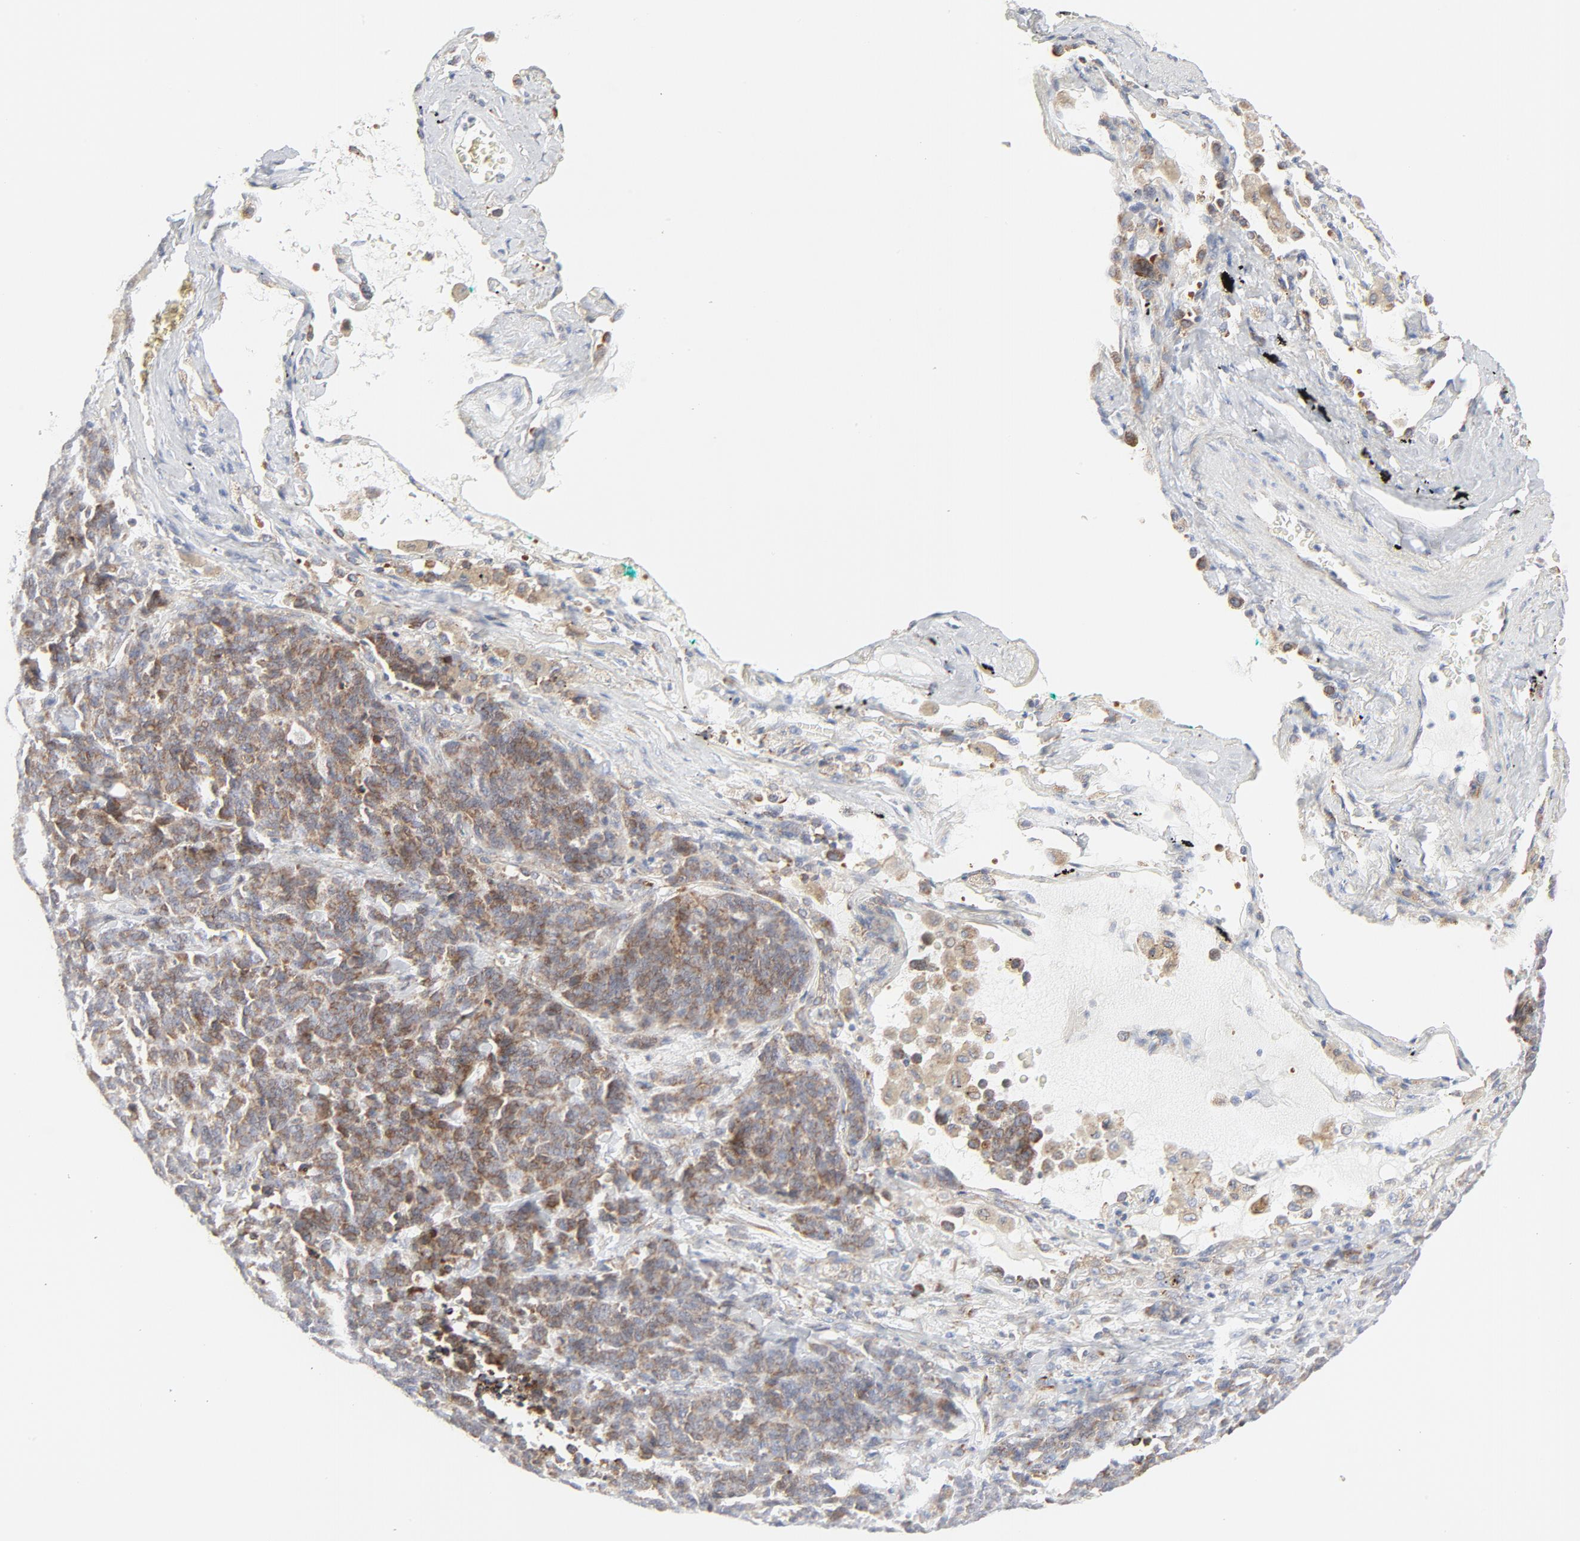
{"staining": {"intensity": "moderate", "quantity": ">75%", "location": "cytoplasmic/membranous"}, "tissue": "lung cancer", "cell_type": "Tumor cells", "image_type": "cancer", "snomed": [{"axis": "morphology", "description": "Neoplasm, malignant, NOS"}, {"axis": "topography", "description": "Lung"}], "caption": "An image of neoplasm (malignant) (lung) stained for a protein exhibits moderate cytoplasmic/membranous brown staining in tumor cells.", "gene": "LRP6", "patient": {"sex": "female", "age": 58}}